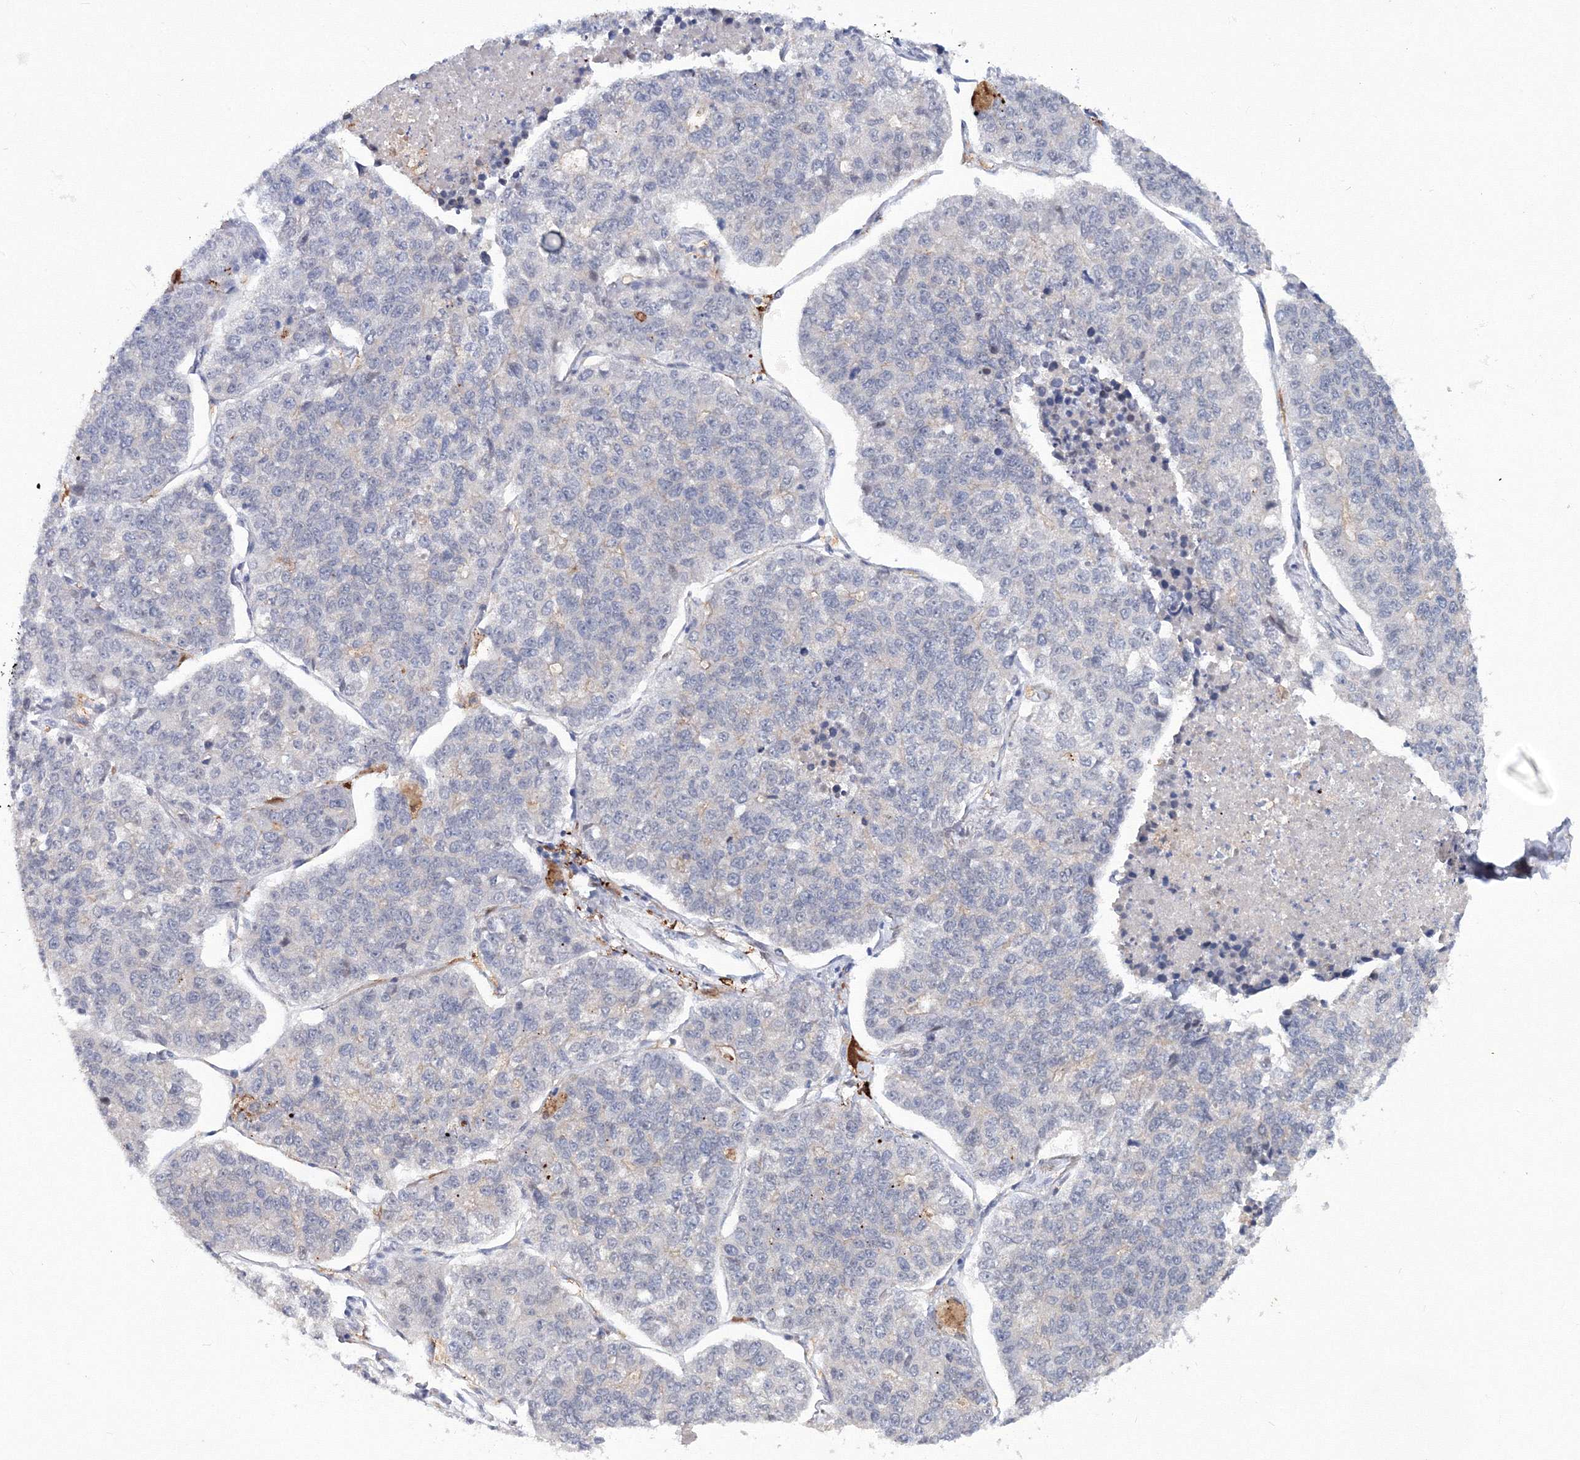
{"staining": {"intensity": "negative", "quantity": "none", "location": "none"}, "tissue": "lung cancer", "cell_type": "Tumor cells", "image_type": "cancer", "snomed": [{"axis": "morphology", "description": "Adenocarcinoma, NOS"}, {"axis": "topography", "description": "Lung"}], "caption": "A high-resolution histopathology image shows IHC staining of adenocarcinoma (lung), which demonstrates no significant positivity in tumor cells.", "gene": "C11orf52", "patient": {"sex": "male", "age": 49}}